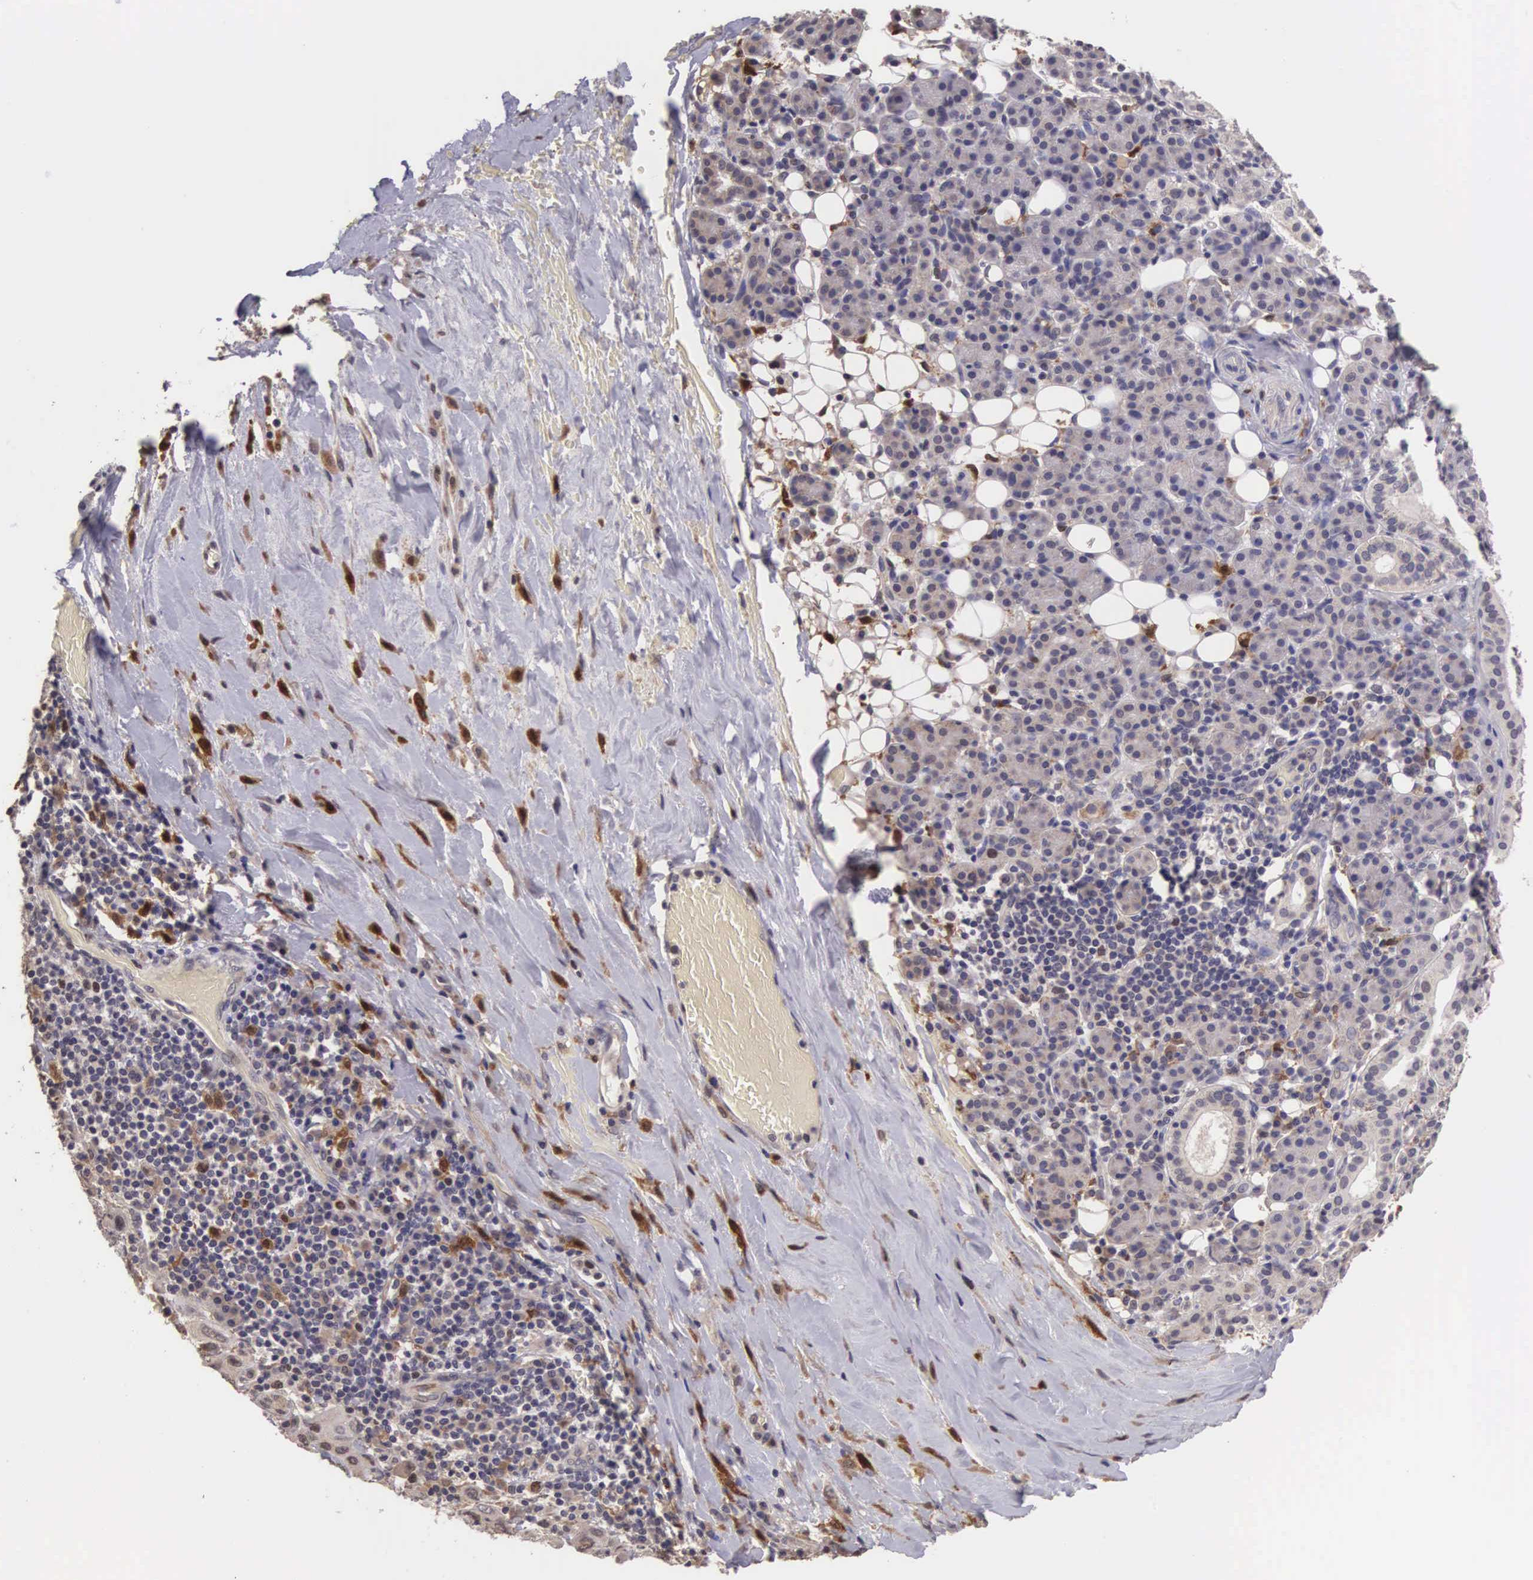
{"staining": {"intensity": "moderate", "quantity": "25%-75%", "location": "cytoplasmic/membranous,nuclear"}, "tissue": "skin cancer", "cell_type": "Tumor cells", "image_type": "cancer", "snomed": [{"axis": "morphology", "description": "Squamous cell carcinoma, NOS"}, {"axis": "topography", "description": "Skin"}], "caption": "An immunohistochemistry micrograph of neoplastic tissue is shown. Protein staining in brown highlights moderate cytoplasmic/membranous and nuclear positivity in squamous cell carcinoma (skin) within tumor cells.", "gene": "CDC45", "patient": {"sex": "male", "age": 84}}